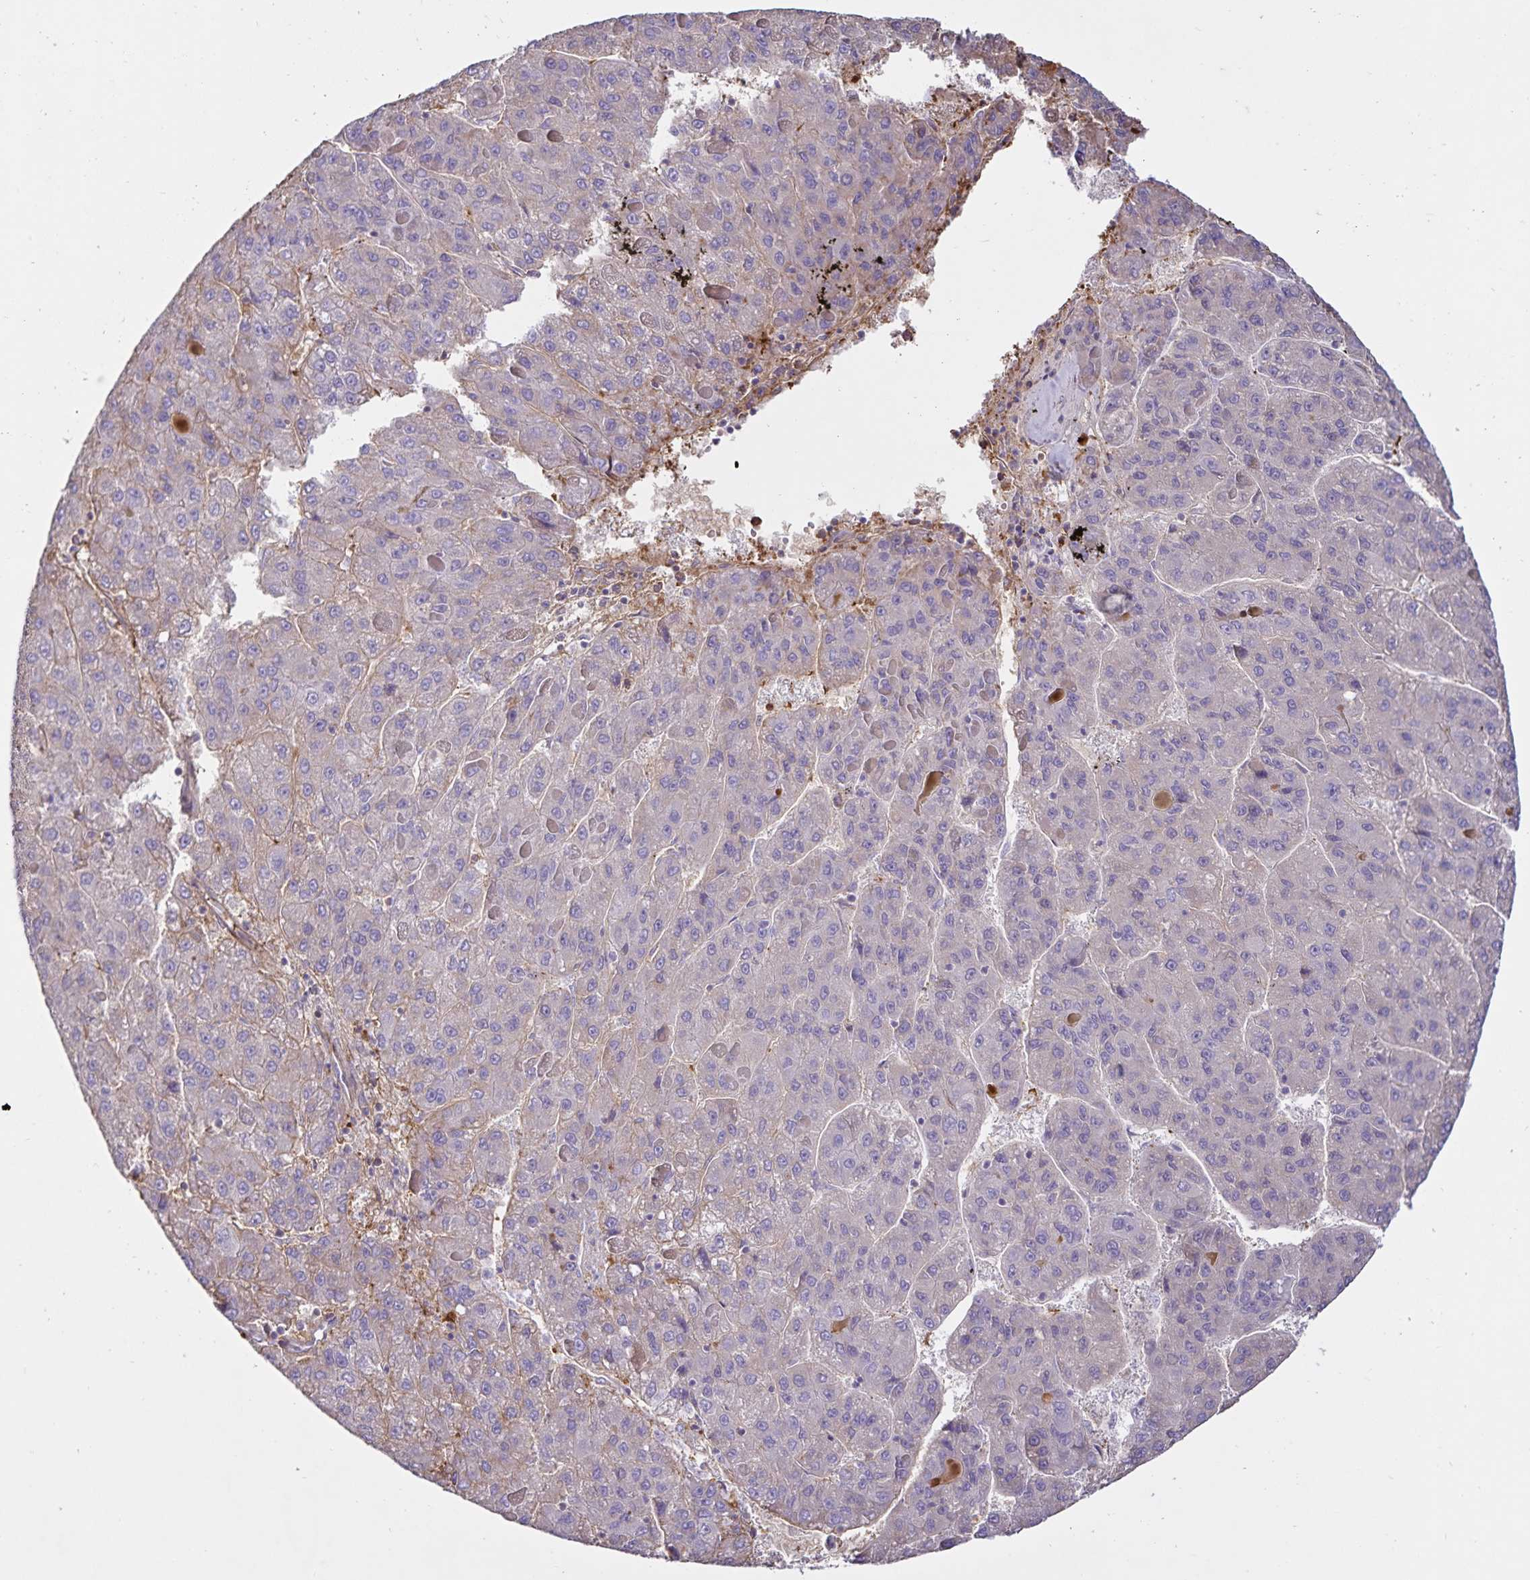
{"staining": {"intensity": "negative", "quantity": "none", "location": "none"}, "tissue": "liver cancer", "cell_type": "Tumor cells", "image_type": "cancer", "snomed": [{"axis": "morphology", "description": "Carcinoma, Hepatocellular, NOS"}, {"axis": "topography", "description": "Liver"}], "caption": "A high-resolution photomicrograph shows immunohistochemistry staining of liver cancer (hepatocellular carcinoma), which reveals no significant staining in tumor cells.", "gene": "FGG", "patient": {"sex": "female", "age": 82}}